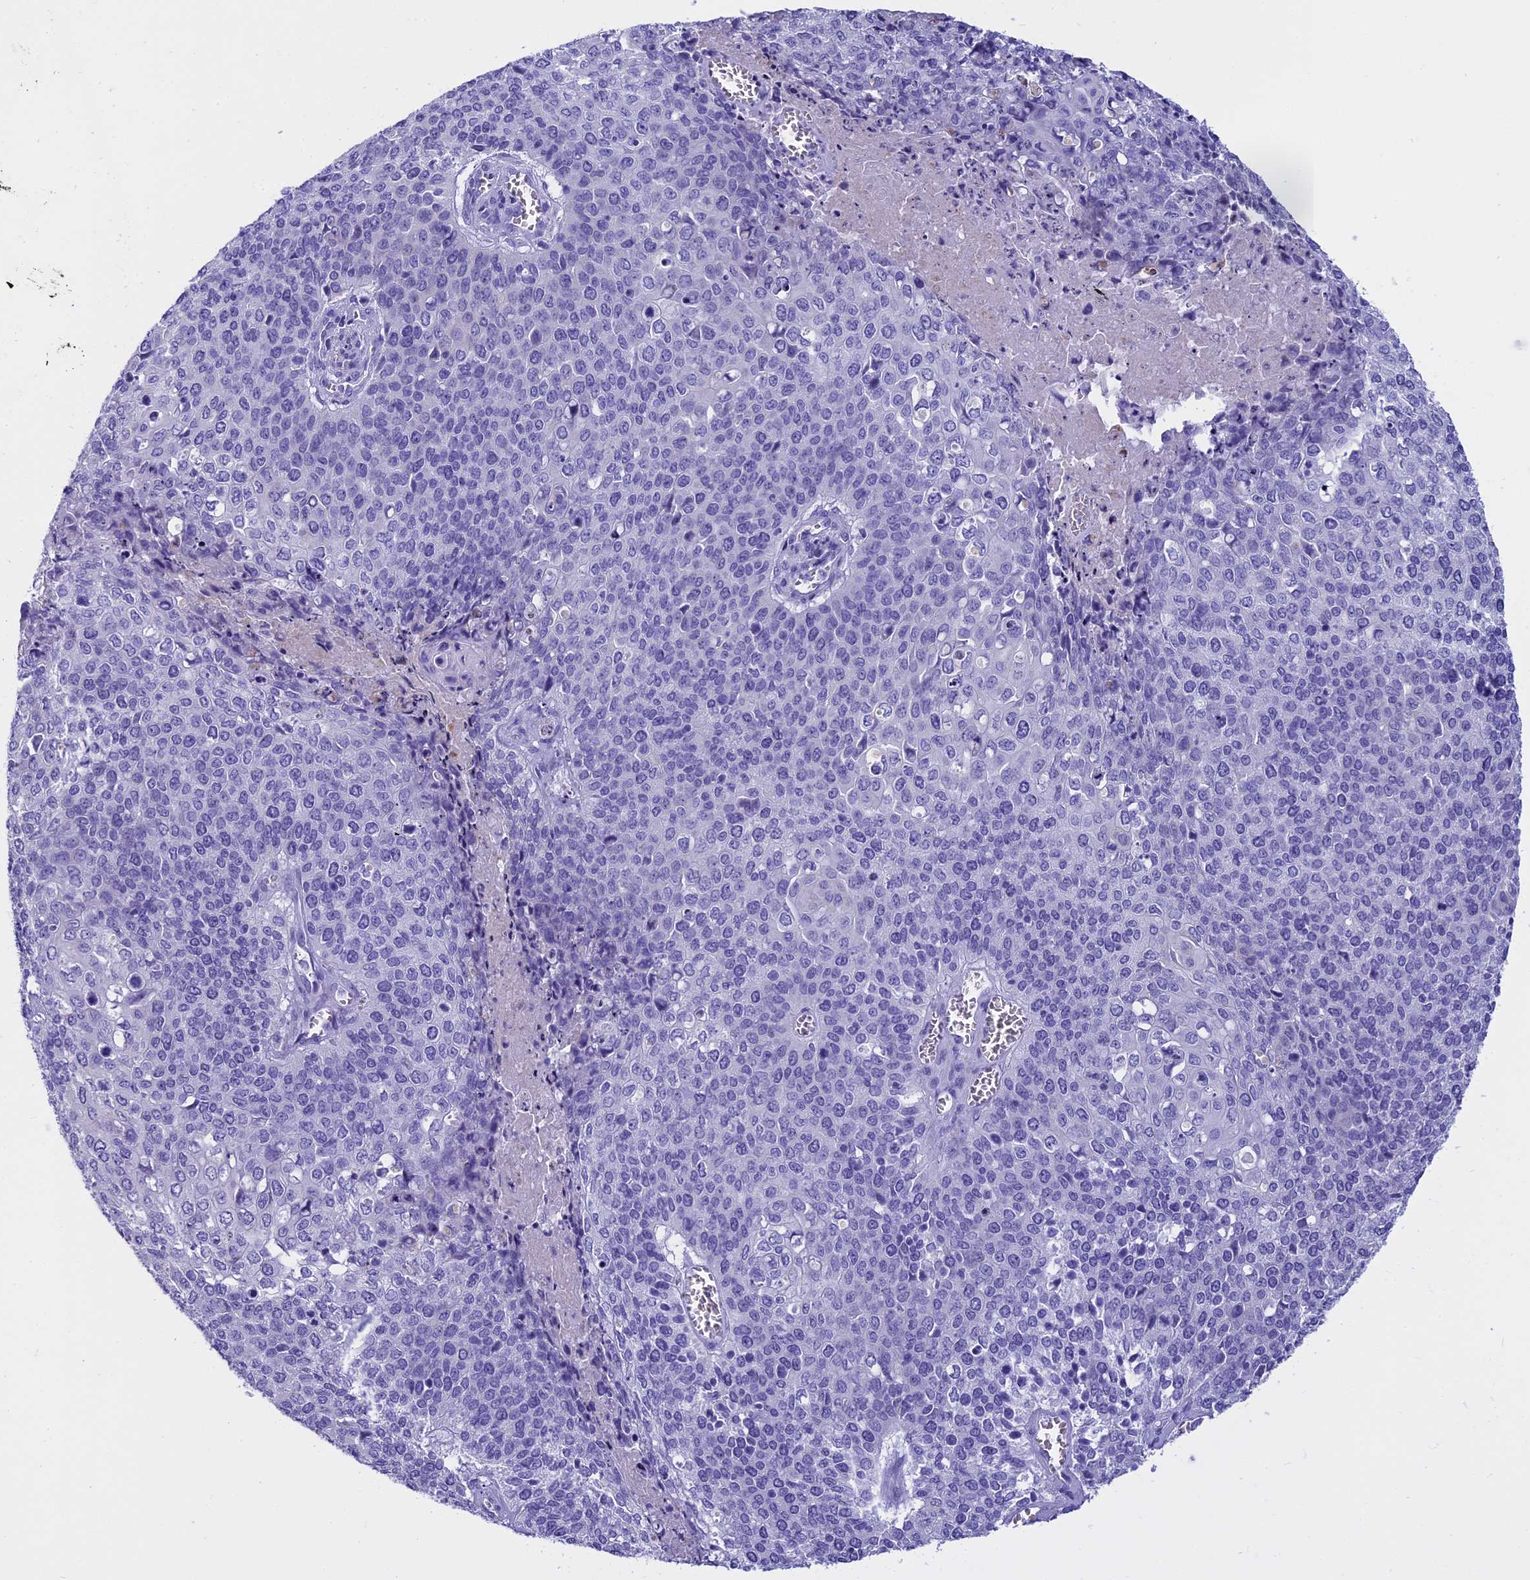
{"staining": {"intensity": "negative", "quantity": "none", "location": "none"}, "tissue": "cervical cancer", "cell_type": "Tumor cells", "image_type": "cancer", "snomed": [{"axis": "morphology", "description": "Squamous cell carcinoma, NOS"}, {"axis": "topography", "description": "Cervix"}], "caption": "Immunohistochemistry of human squamous cell carcinoma (cervical) demonstrates no expression in tumor cells.", "gene": "KCTD14", "patient": {"sex": "female", "age": 39}}